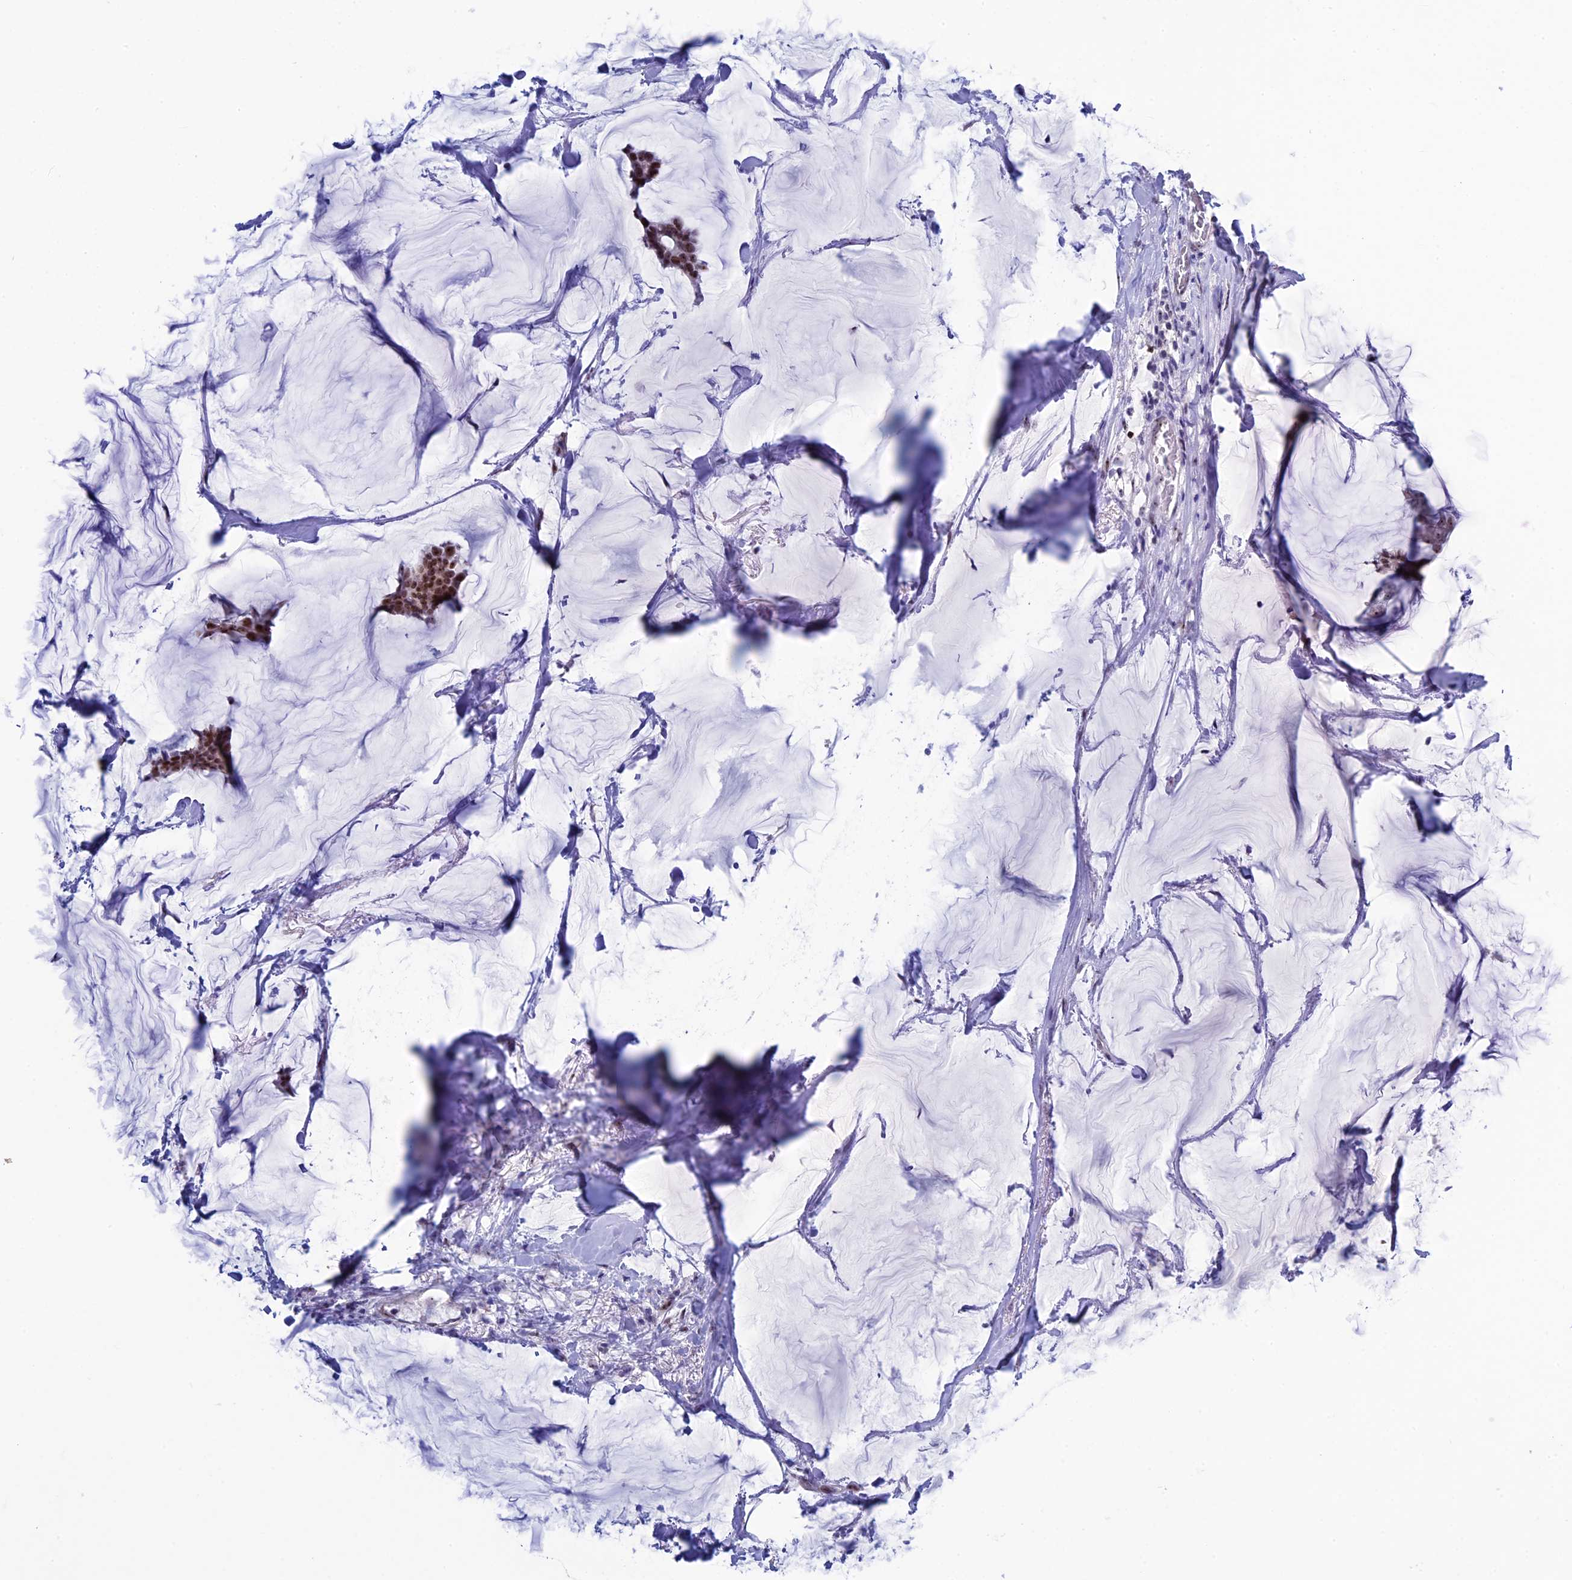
{"staining": {"intensity": "moderate", "quantity": ">75%", "location": "nuclear"}, "tissue": "breast cancer", "cell_type": "Tumor cells", "image_type": "cancer", "snomed": [{"axis": "morphology", "description": "Duct carcinoma"}, {"axis": "topography", "description": "Breast"}], "caption": "Moderate nuclear expression for a protein is identified in about >75% of tumor cells of invasive ductal carcinoma (breast) using immunohistochemistry.", "gene": "CCDC86", "patient": {"sex": "female", "age": 93}}